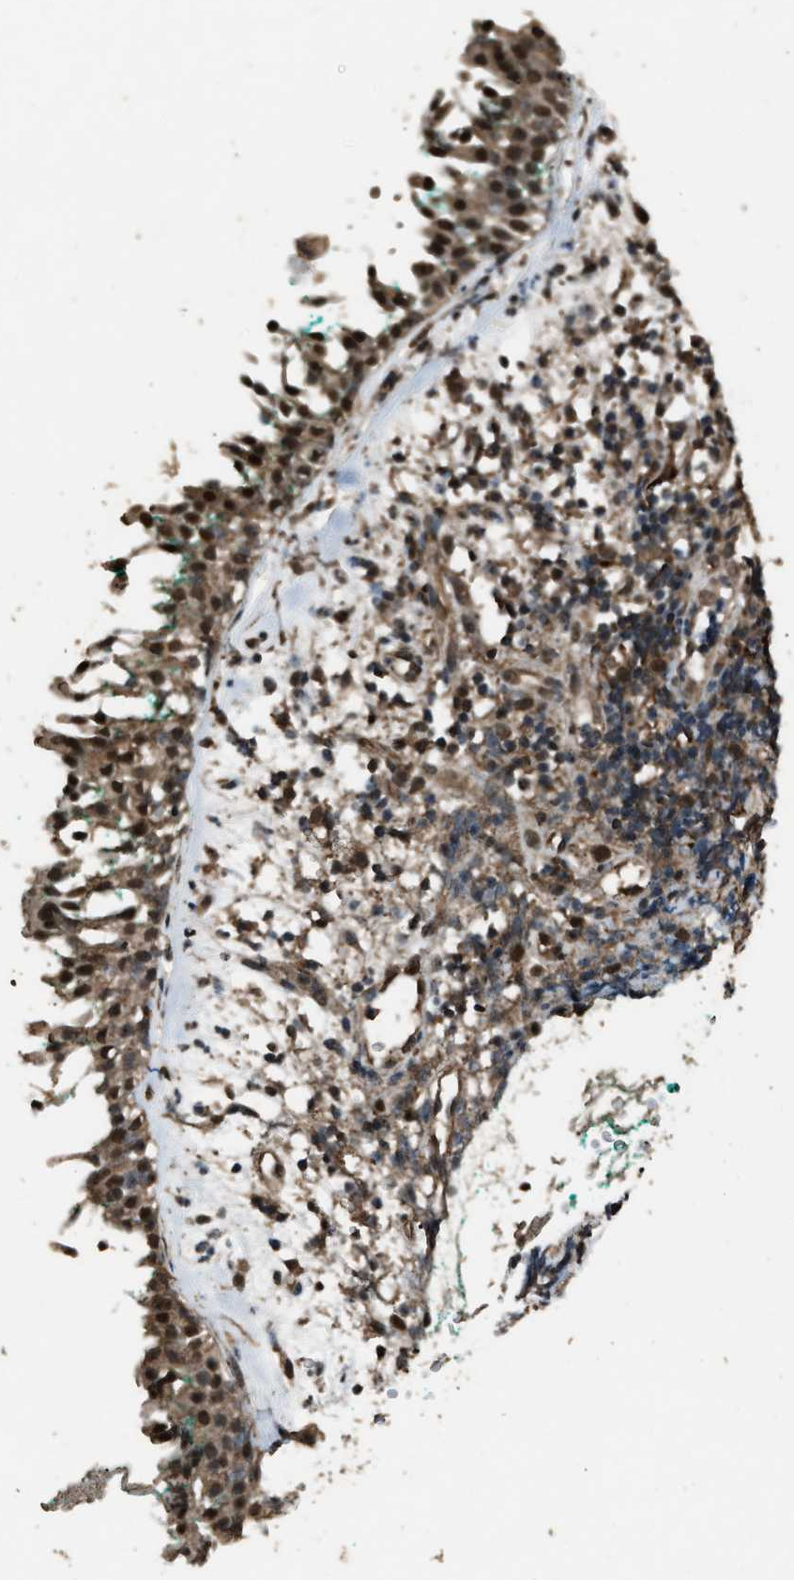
{"staining": {"intensity": "strong", "quantity": ">75%", "location": "cytoplasmic/membranous,nuclear"}, "tissue": "nasopharynx", "cell_type": "Respiratory epithelial cells", "image_type": "normal", "snomed": [{"axis": "morphology", "description": "Normal tissue, NOS"}, {"axis": "morphology", "description": "Basal cell carcinoma"}, {"axis": "topography", "description": "Cartilage tissue"}, {"axis": "topography", "description": "Nasopharynx"}, {"axis": "topography", "description": "Oral tissue"}], "caption": "An immunohistochemistry (IHC) micrograph of unremarkable tissue is shown. Protein staining in brown highlights strong cytoplasmic/membranous,nuclear positivity in nasopharynx within respiratory epithelial cells. (DAB = brown stain, brightfield microscopy at high magnification).", "gene": "SERTAD2", "patient": {"sex": "female", "age": 77}}